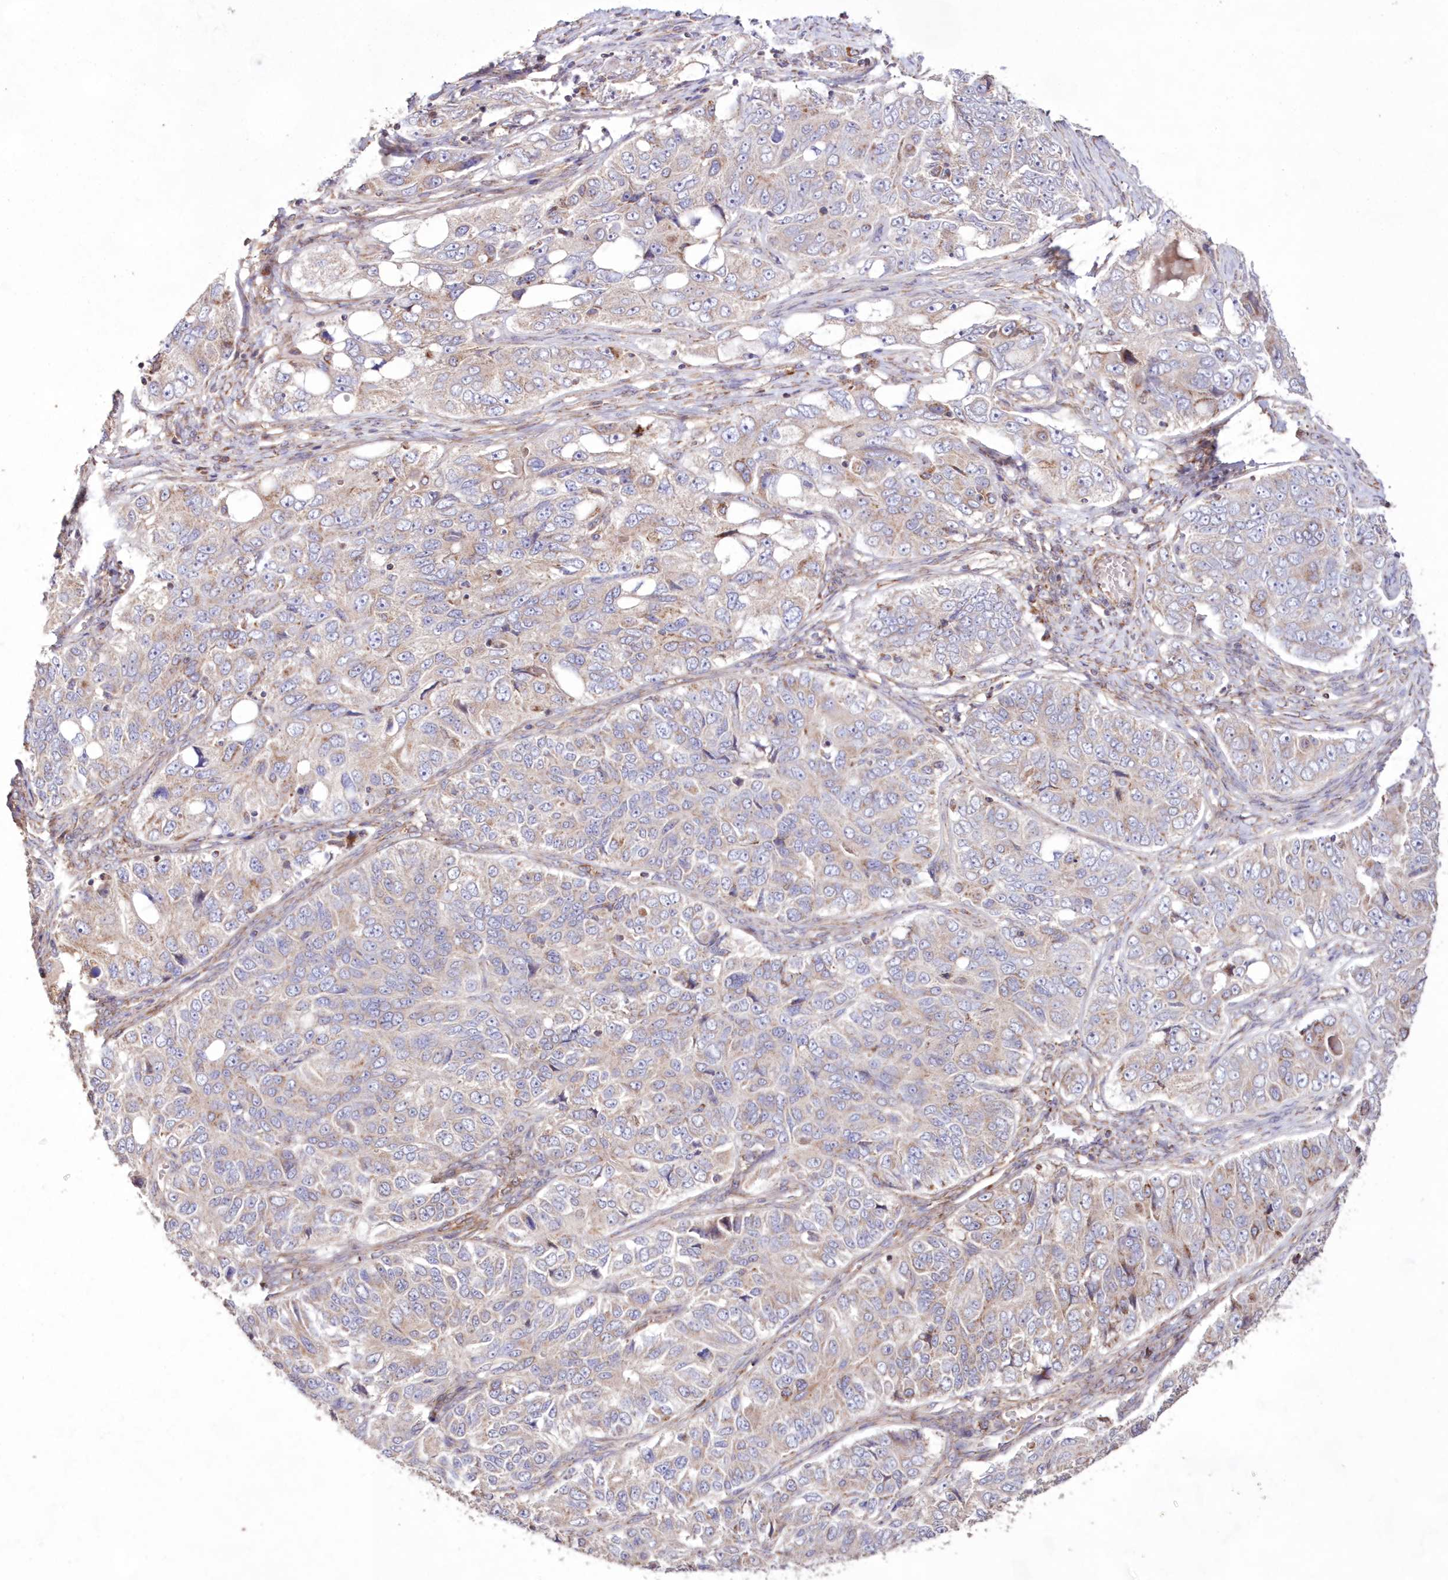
{"staining": {"intensity": "negative", "quantity": "none", "location": "none"}, "tissue": "ovarian cancer", "cell_type": "Tumor cells", "image_type": "cancer", "snomed": [{"axis": "morphology", "description": "Carcinoma, endometroid"}, {"axis": "topography", "description": "Ovary"}], "caption": "Micrograph shows no significant protein expression in tumor cells of ovarian cancer (endometroid carcinoma).", "gene": "HADHB", "patient": {"sex": "female", "age": 51}}